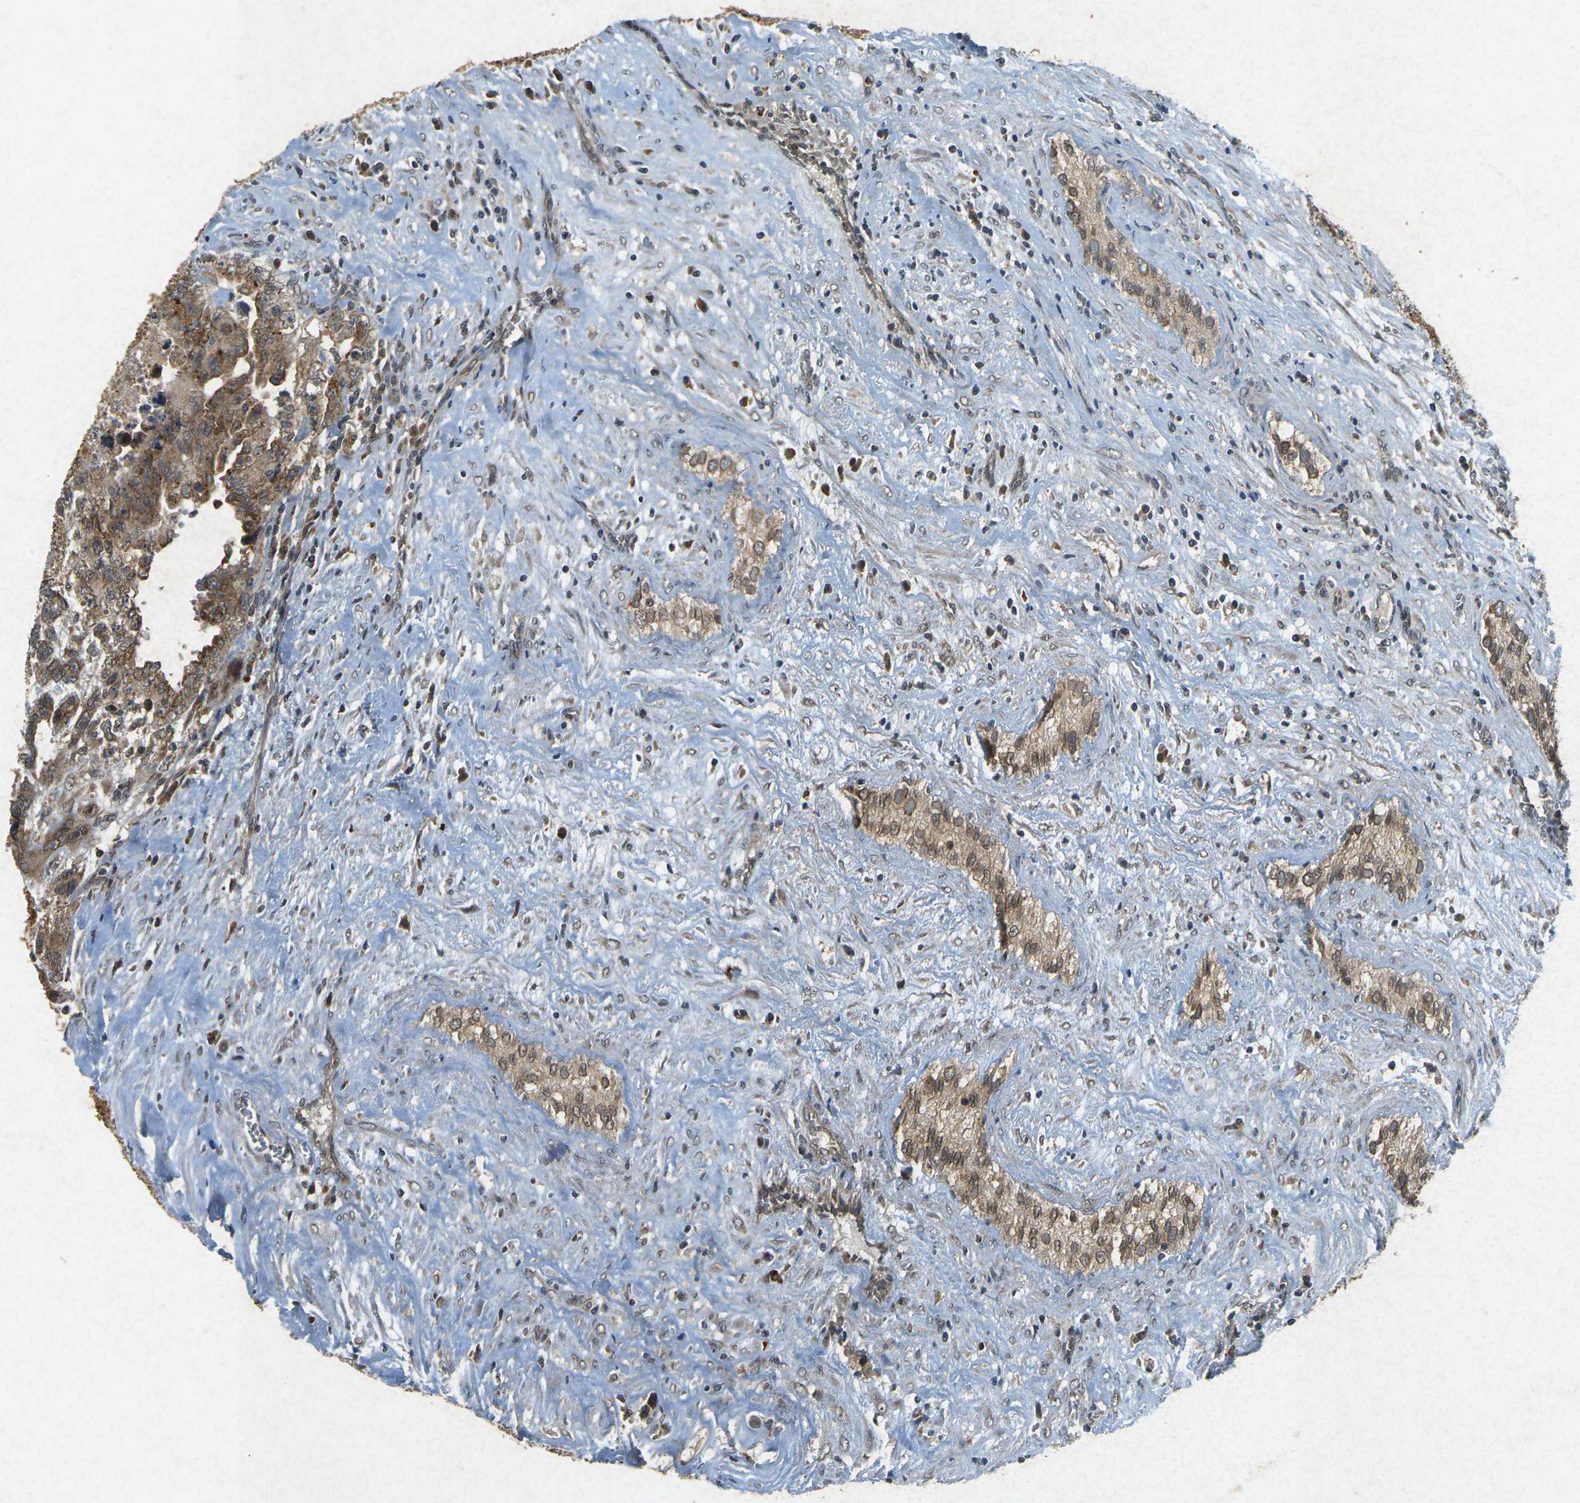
{"staining": {"intensity": "moderate", "quantity": ">75%", "location": "cytoplasmic/membranous"}, "tissue": "testis cancer", "cell_type": "Tumor cells", "image_type": "cancer", "snomed": [{"axis": "morphology", "description": "Carcinoma, Embryonal, NOS"}, {"axis": "topography", "description": "Testis"}], "caption": "Protein analysis of testis cancer tissue displays moderate cytoplasmic/membranous expression in approximately >75% of tumor cells.", "gene": "ERN1", "patient": {"sex": "male", "age": 28}}